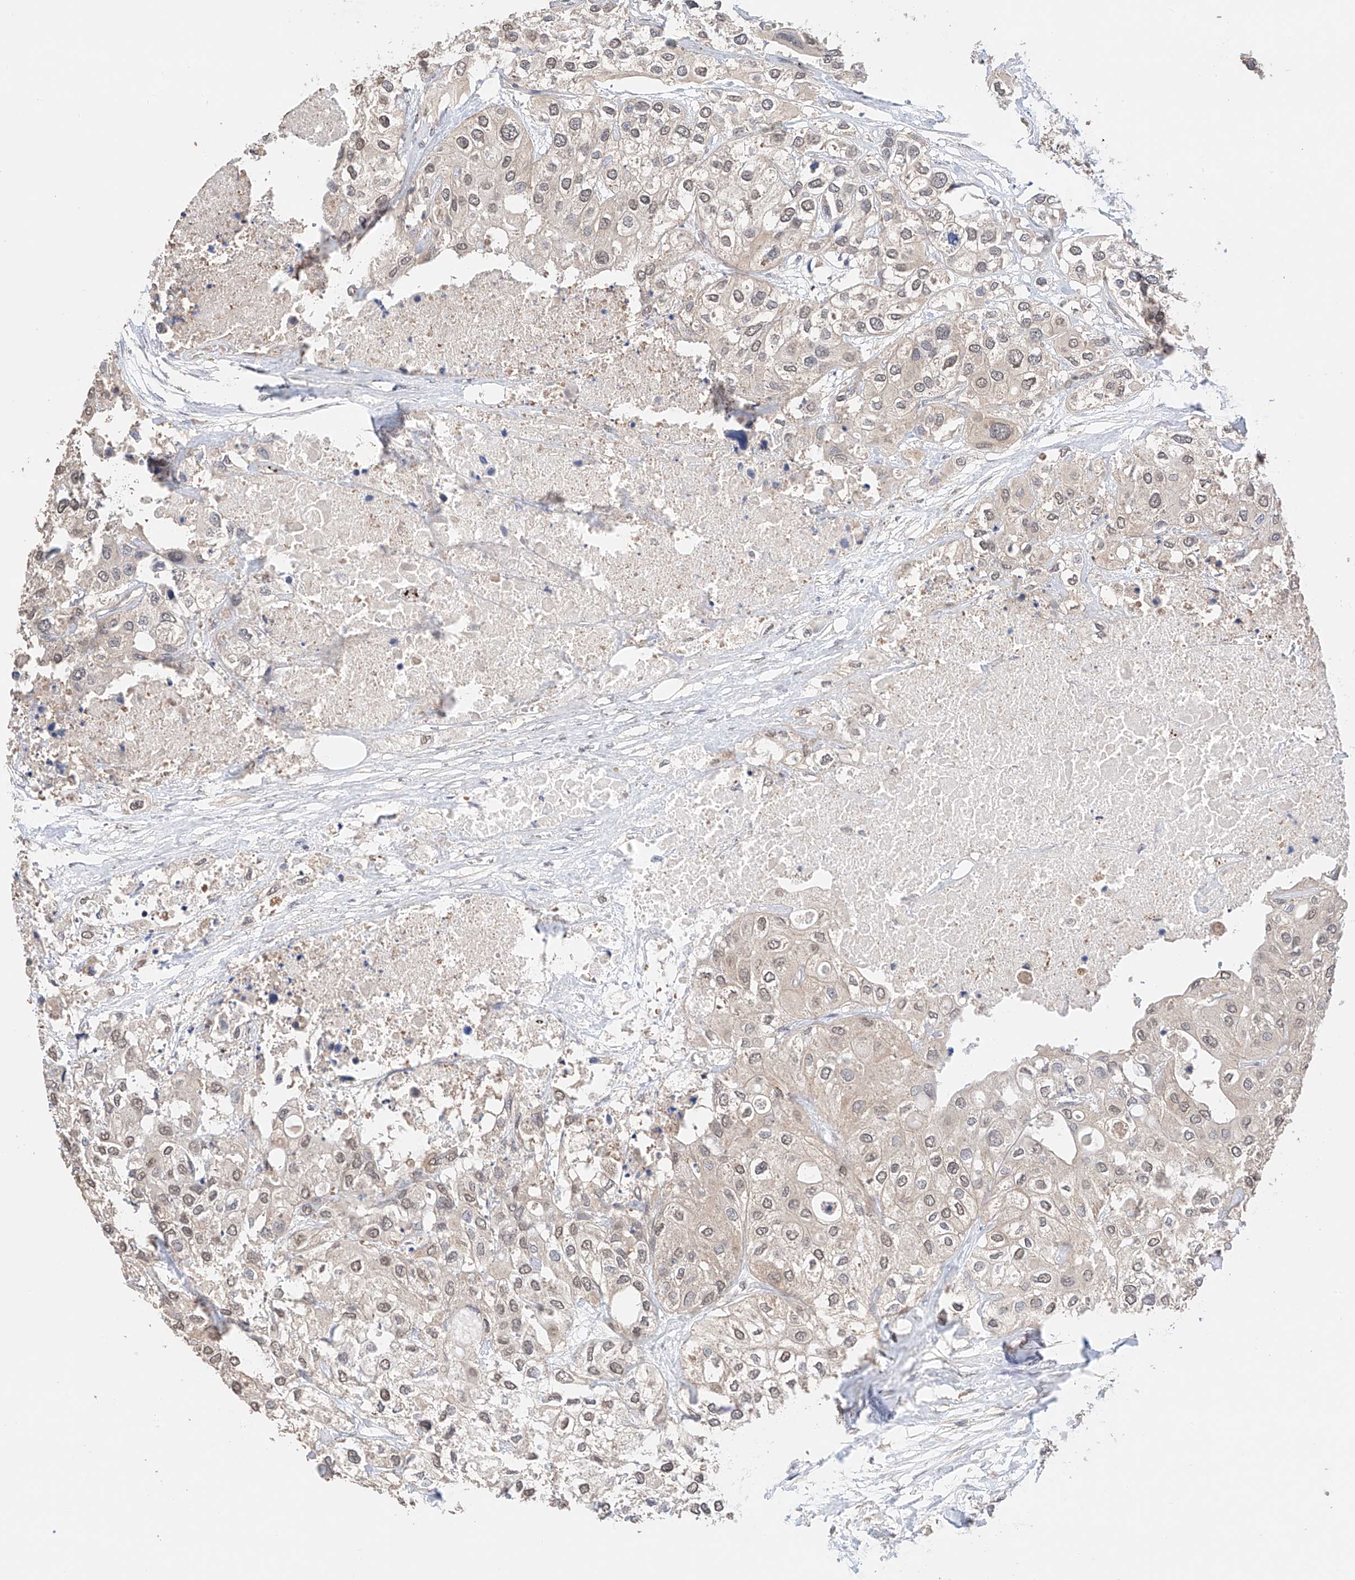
{"staining": {"intensity": "weak", "quantity": ">75%", "location": "nuclear"}, "tissue": "urothelial cancer", "cell_type": "Tumor cells", "image_type": "cancer", "snomed": [{"axis": "morphology", "description": "Urothelial carcinoma, High grade"}, {"axis": "topography", "description": "Urinary bladder"}], "caption": "DAB immunohistochemical staining of human urothelial cancer shows weak nuclear protein staining in about >75% of tumor cells.", "gene": "ZFHX2", "patient": {"sex": "male", "age": 64}}